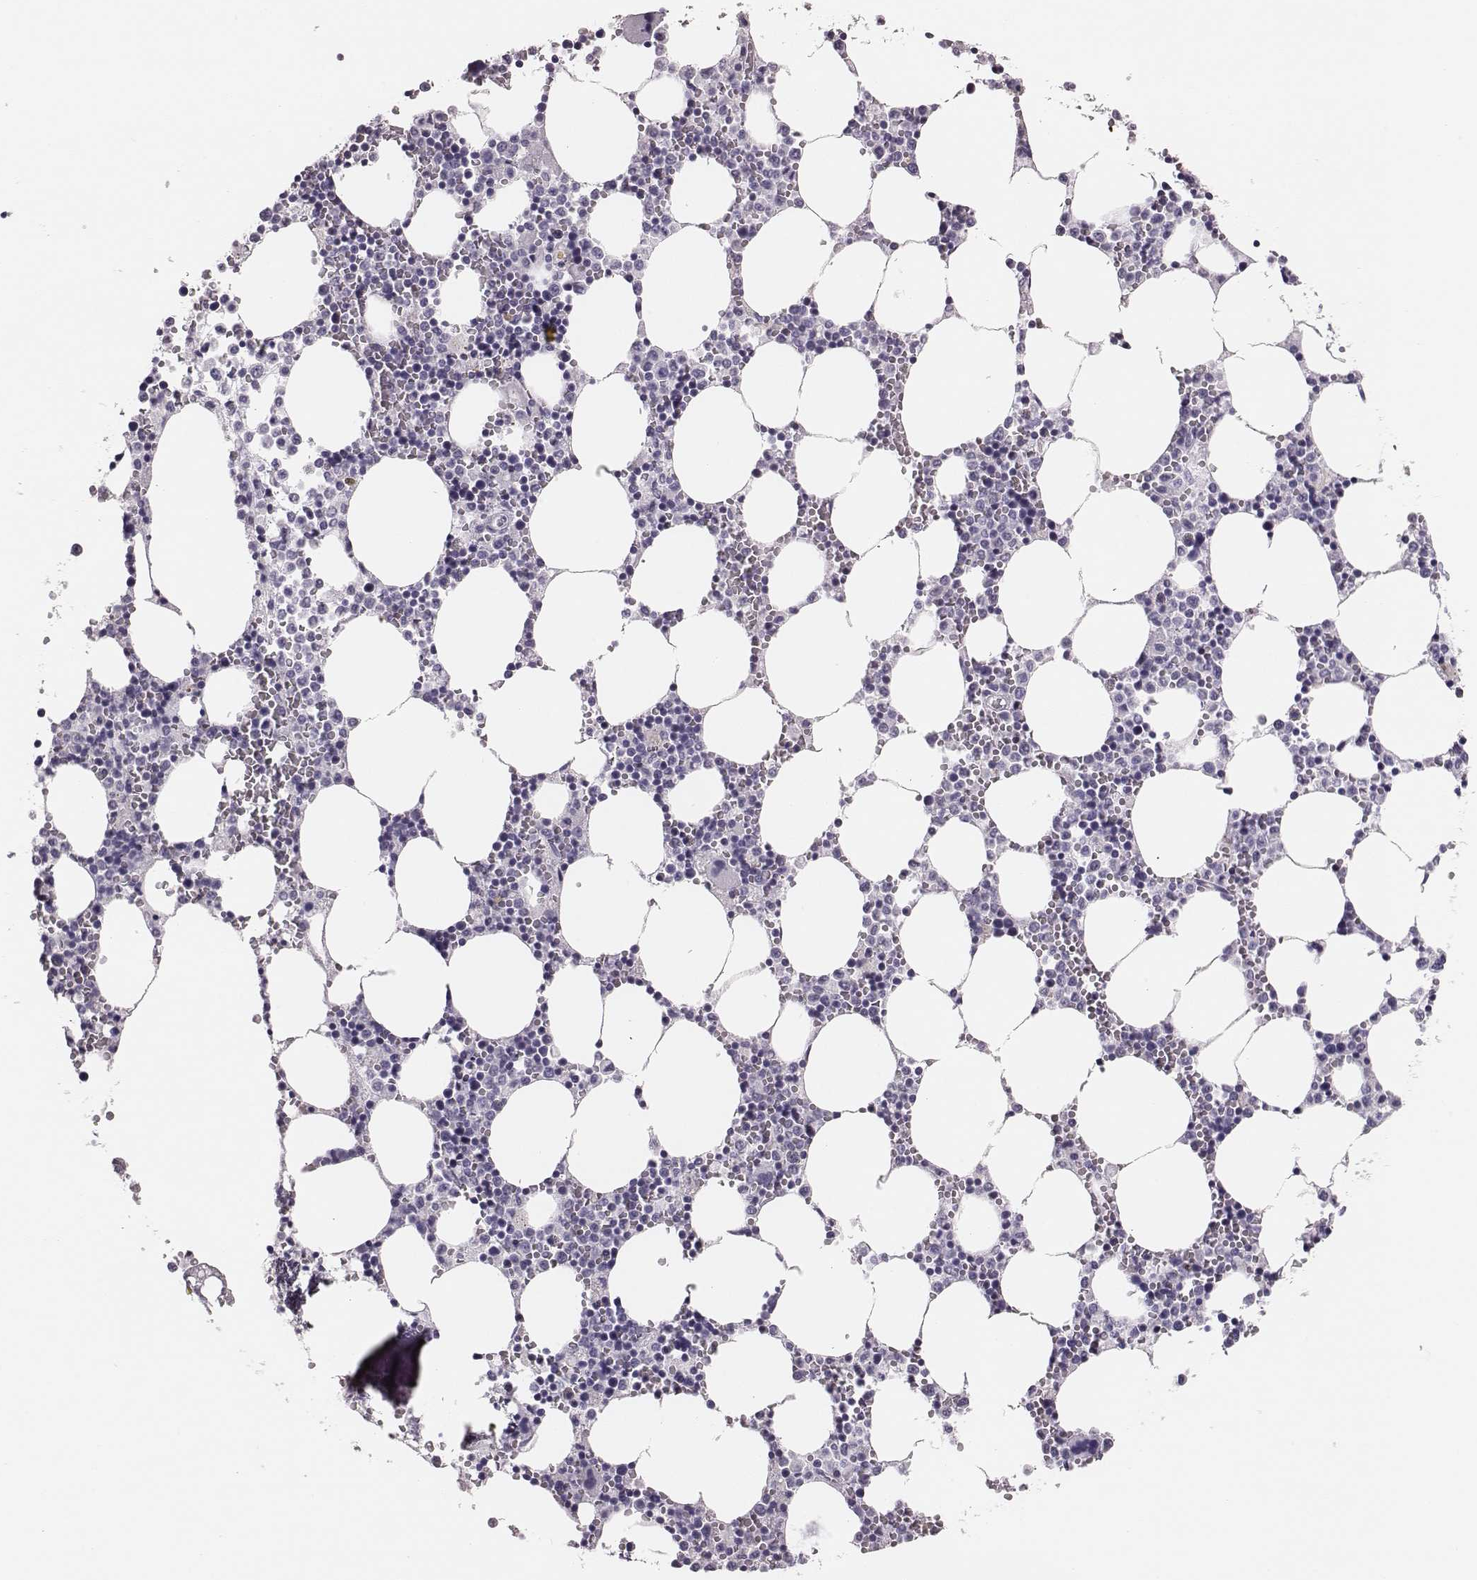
{"staining": {"intensity": "negative", "quantity": "none", "location": "none"}, "tissue": "bone marrow", "cell_type": "Hematopoietic cells", "image_type": "normal", "snomed": [{"axis": "morphology", "description": "Normal tissue, NOS"}, {"axis": "topography", "description": "Bone marrow"}], "caption": "Hematopoietic cells show no significant protein expression in benign bone marrow. The staining was performed using DAB to visualize the protein expression in brown, while the nuclei were stained in blue with hematoxylin (Magnification: 20x).", "gene": "H1", "patient": {"sex": "female", "age": 64}}